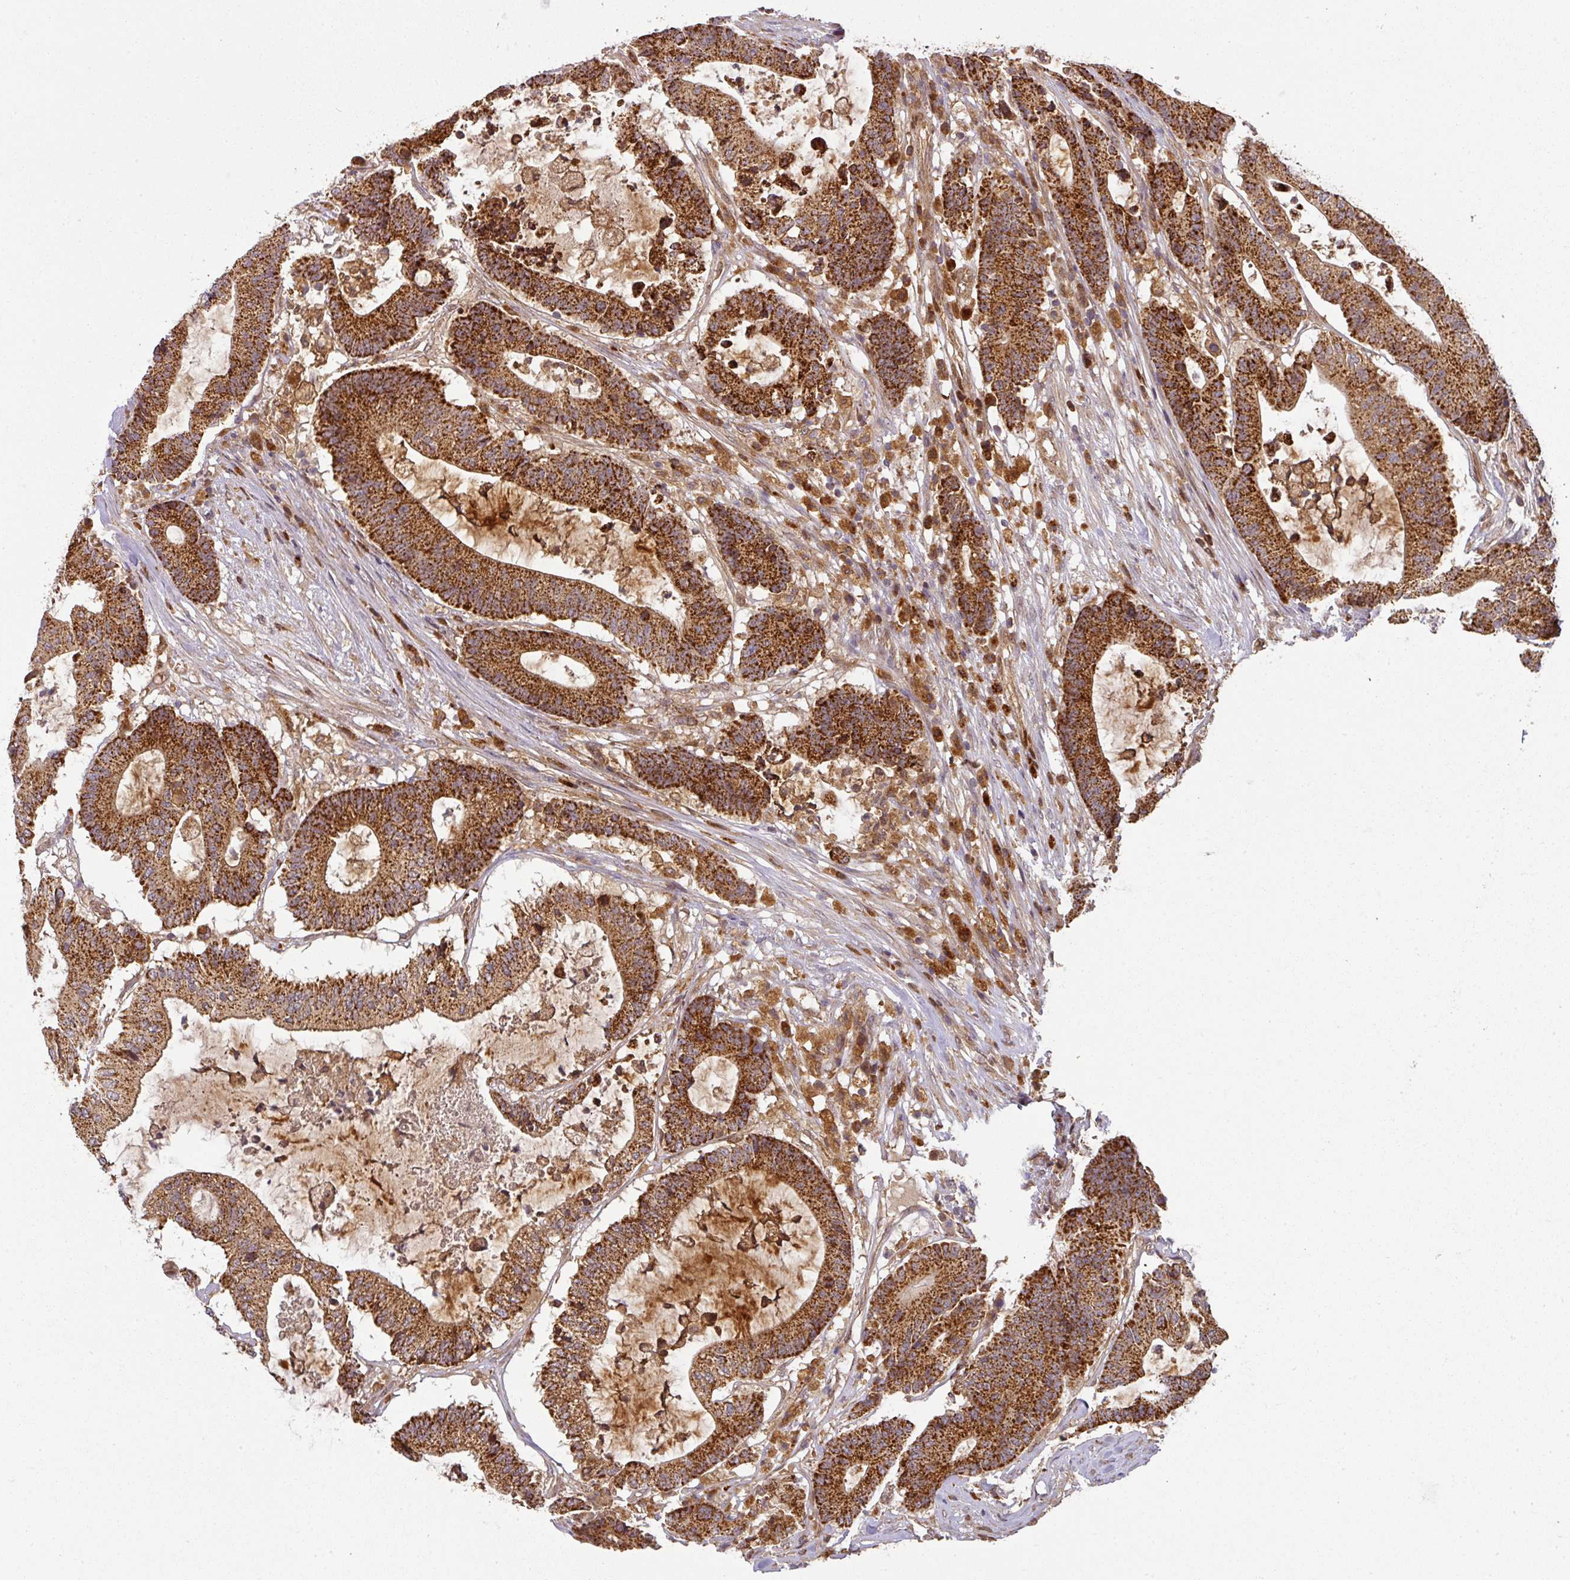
{"staining": {"intensity": "strong", "quantity": ">75%", "location": "cytoplasmic/membranous"}, "tissue": "colorectal cancer", "cell_type": "Tumor cells", "image_type": "cancer", "snomed": [{"axis": "morphology", "description": "Adenocarcinoma, NOS"}, {"axis": "topography", "description": "Colon"}], "caption": "Immunohistochemical staining of colorectal adenocarcinoma demonstrates high levels of strong cytoplasmic/membranous protein expression in approximately >75% of tumor cells. (Brightfield microscopy of DAB IHC at high magnification).", "gene": "MALSU1", "patient": {"sex": "female", "age": 84}}